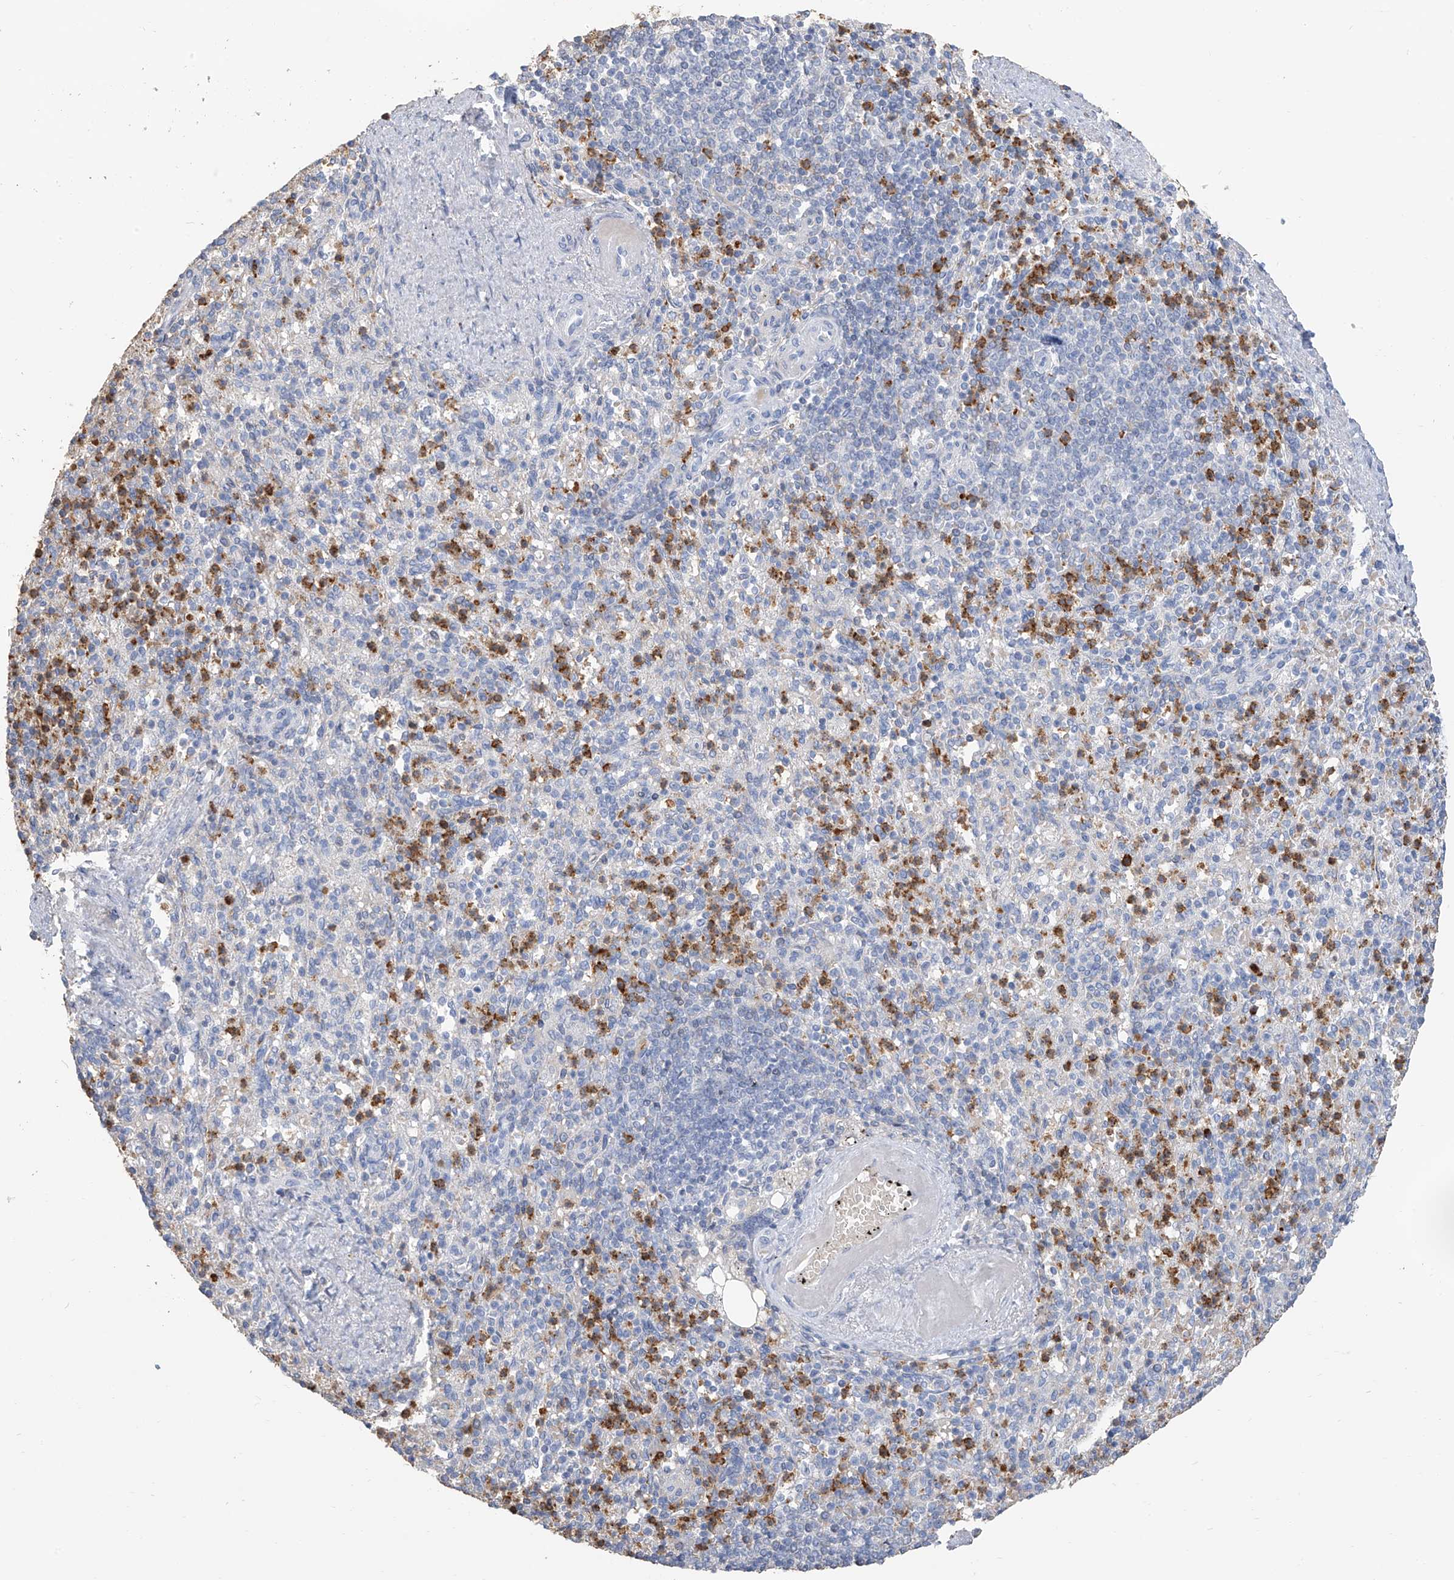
{"staining": {"intensity": "negative", "quantity": "none", "location": "none"}, "tissue": "spleen", "cell_type": "Cells in red pulp", "image_type": "normal", "snomed": [{"axis": "morphology", "description": "Normal tissue, NOS"}, {"axis": "topography", "description": "Spleen"}], "caption": "Immunohistochemical staining of unremarkable human spleen displays no significant expression in cells in red pulp. (DAB immunohistochemistry with hematoxylin counter stain).", "gene": "PAFAH1B3", "patient": {"sex": "female", "age": 74}}